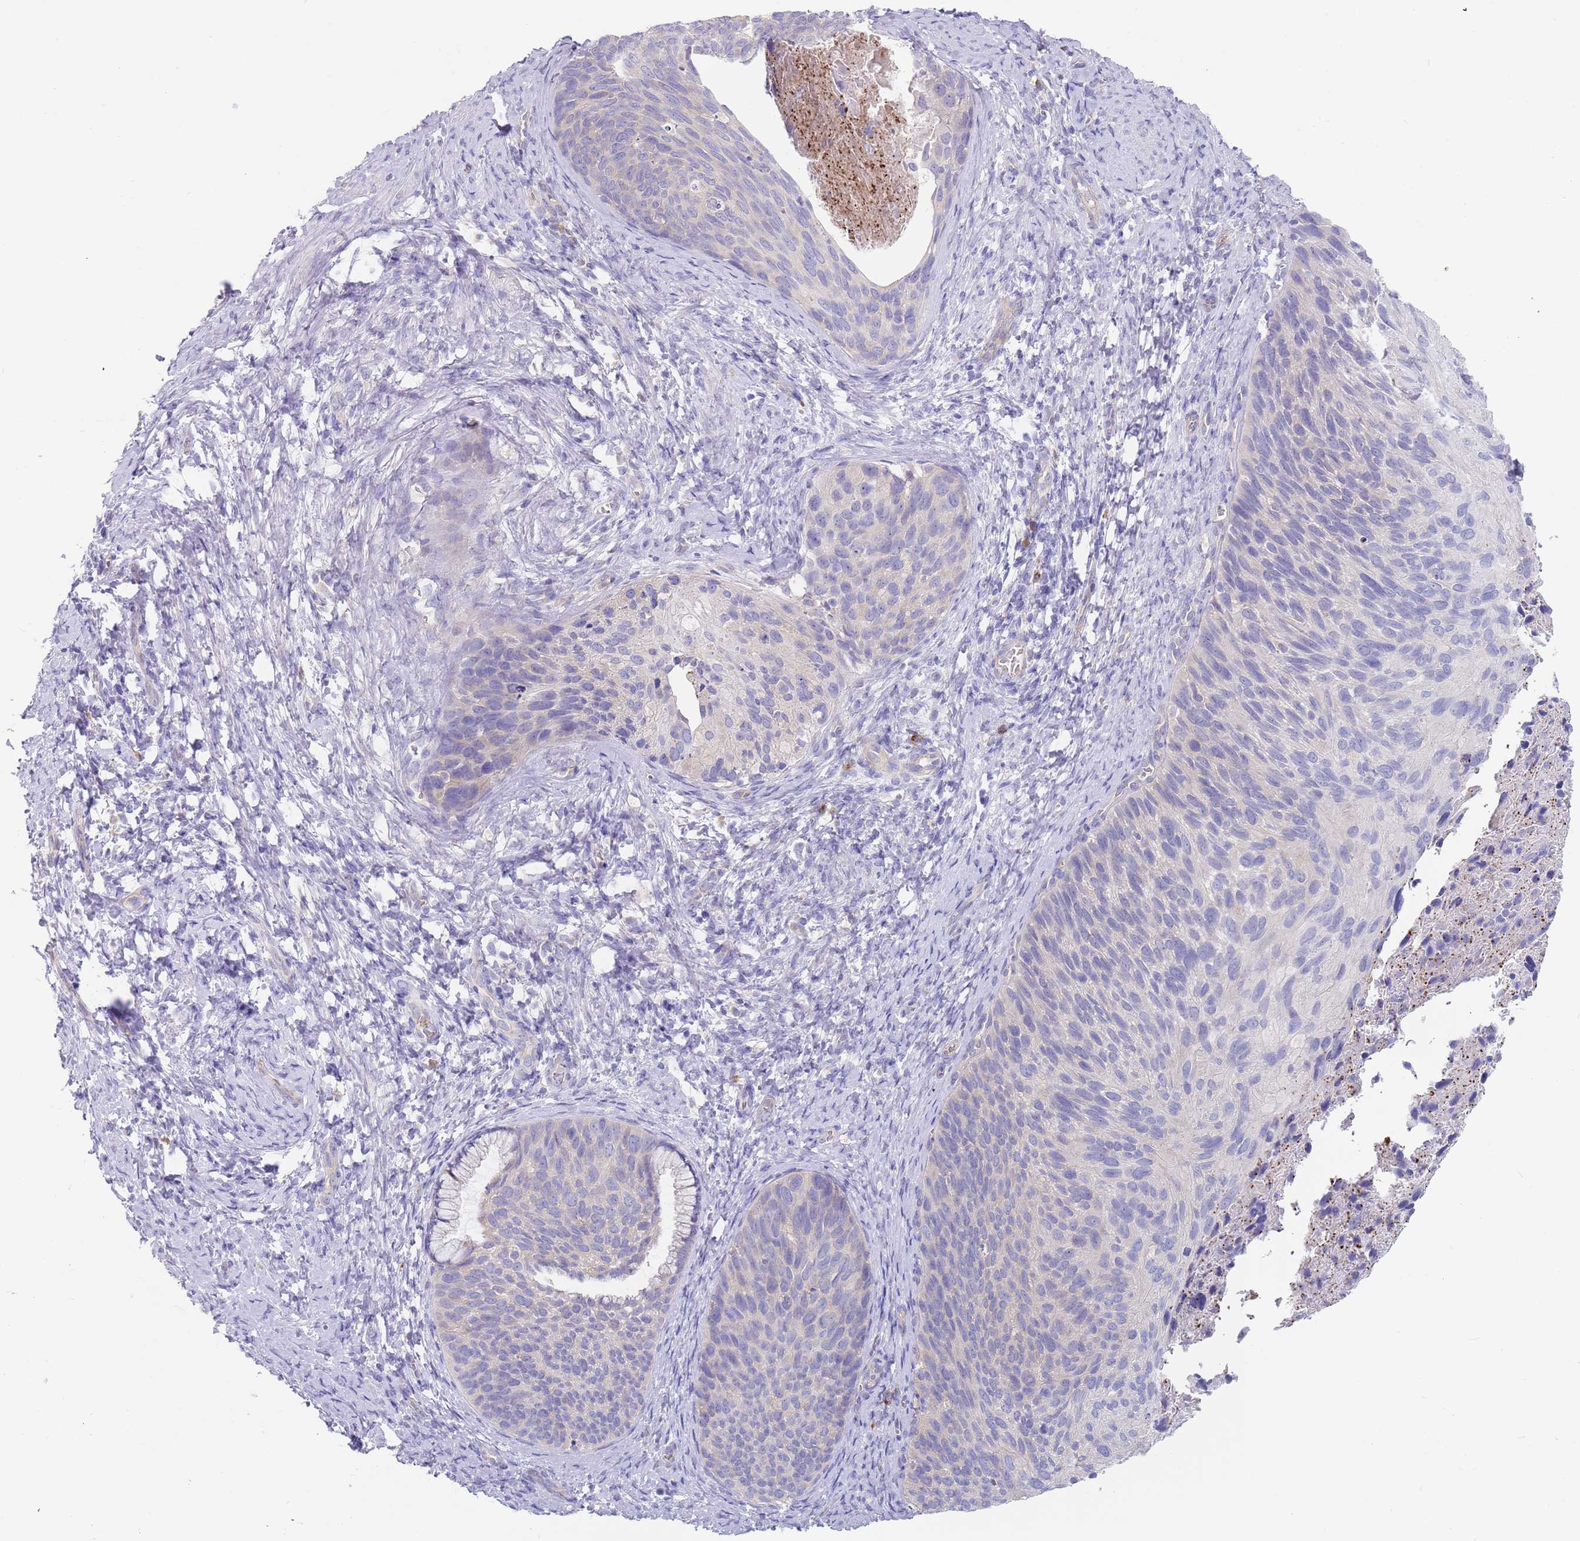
{"staining": {"intensity": "negative", "quantity": "none", "location": "none"}, "tissue": "cervical cancer", "cell_type": "Tumor cells", "image_type": "cancer", "snomed": [{"axis": "morphology", "description": "Squamous cell carcinoma, NOS"}, {"axis": "topography", "description": "Cervix"}], "caption": "A high-resolution histopathology image shows IHC staining of squamous cell carcinoma (cervical), which displays no significant positivity in tumor cells.", "gene": "TYW1", "patient": {"sex": "female", "age": 80}}